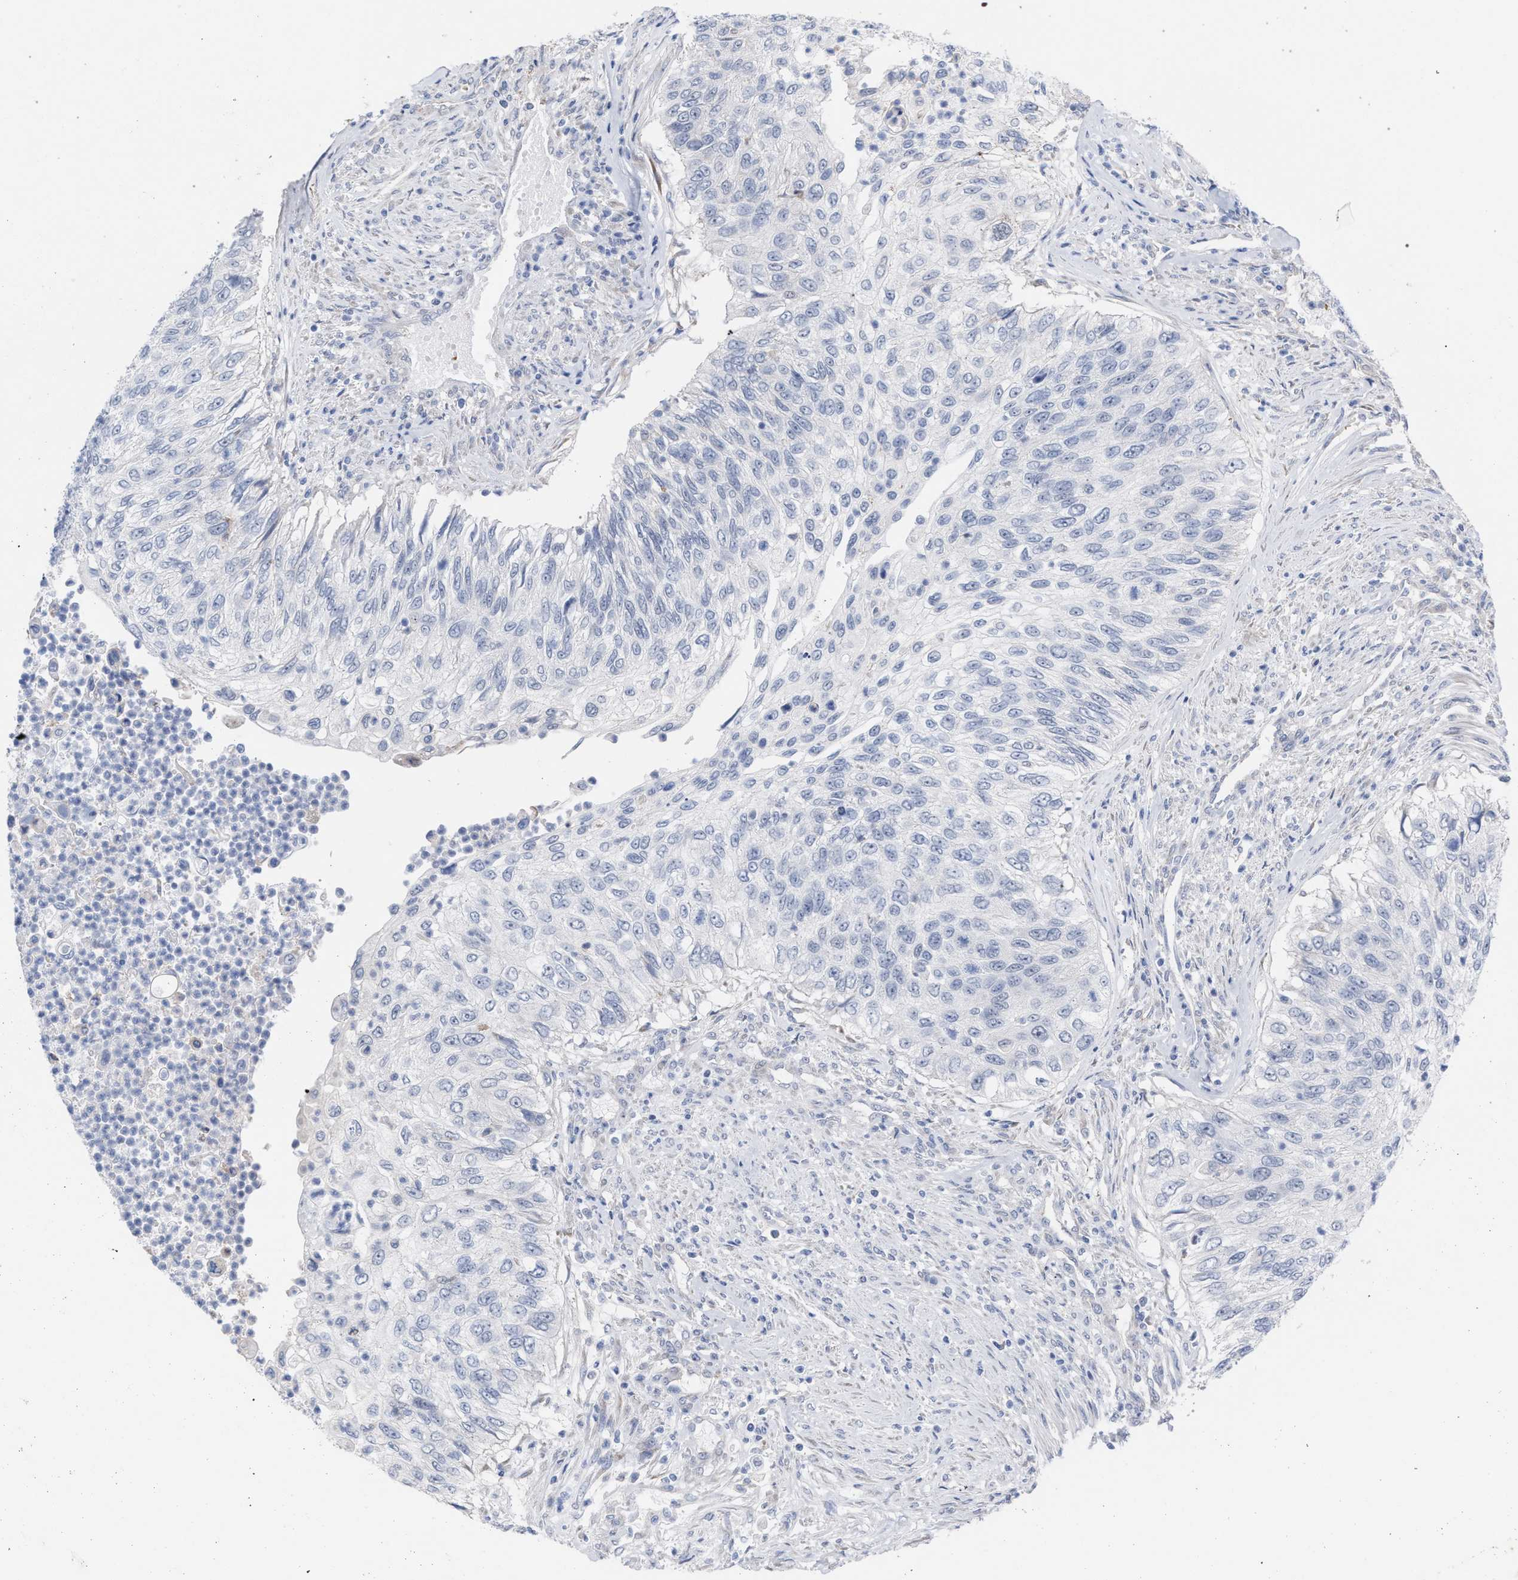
{"staining": {"intensity": "negative", "quantity": "none", "location": "none"}, "tissue": "urothelial cancer", "cell_type": "Tumor cells", "image_type": "cancer", "snomed": [{"axis": "morphology", "description": "Urothelial carcinoma, High grade"}, {"axis": "topography", "description": "Urinary bladder"}], "caption": "Immunohistochemistry (IHC) photomicrograph of high-grade urothelial carcinoma stained for a protein (brown), which demonstrates no expression in tumor cells.", "gene": "FHOD3", "patient": {"sex": "female", "age": 60}}